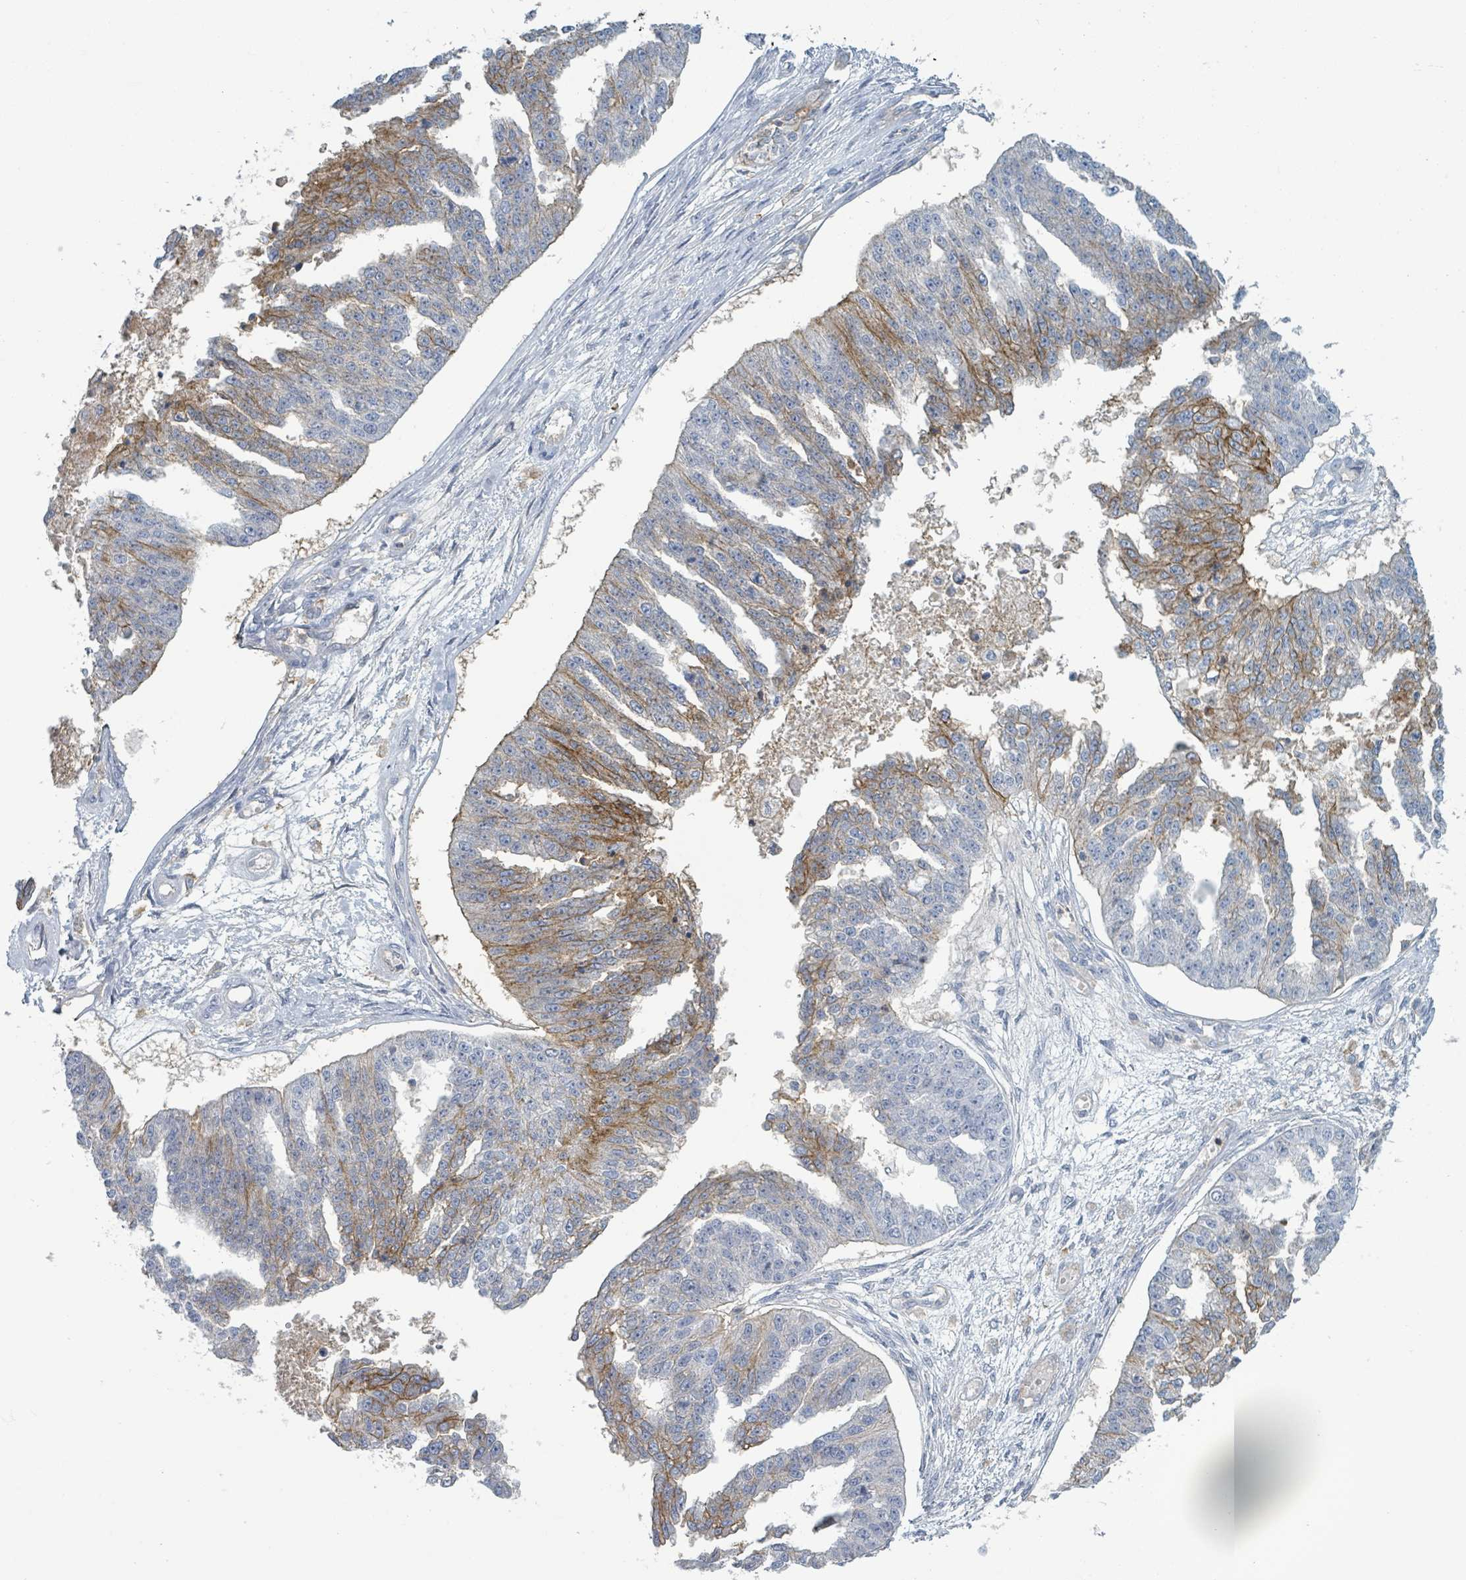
{"staining": {"intensity": "moderate", "quantity": "<25%", "location": "cytoplasmic/membranous"}, "tissue": "ovarian cancer", "cell_type": "Tumor cells", "image_type": "cancer", "snomed": [{"axis": "morphology", "description": "Cystadenocarcinoma, serous, NOS"}, {"axis": "topography", "description": "Ovary"}], "caption": "High-power microscopy captured an immunohistochemistry image of ovarian serous cystadenocarcinoma, revealing moderate cytoplasmic/membranous expression in approximately <25% of tumor cells.", "gene": "TNFRSF14", "patient": {"sex": "female", "age": 58}}